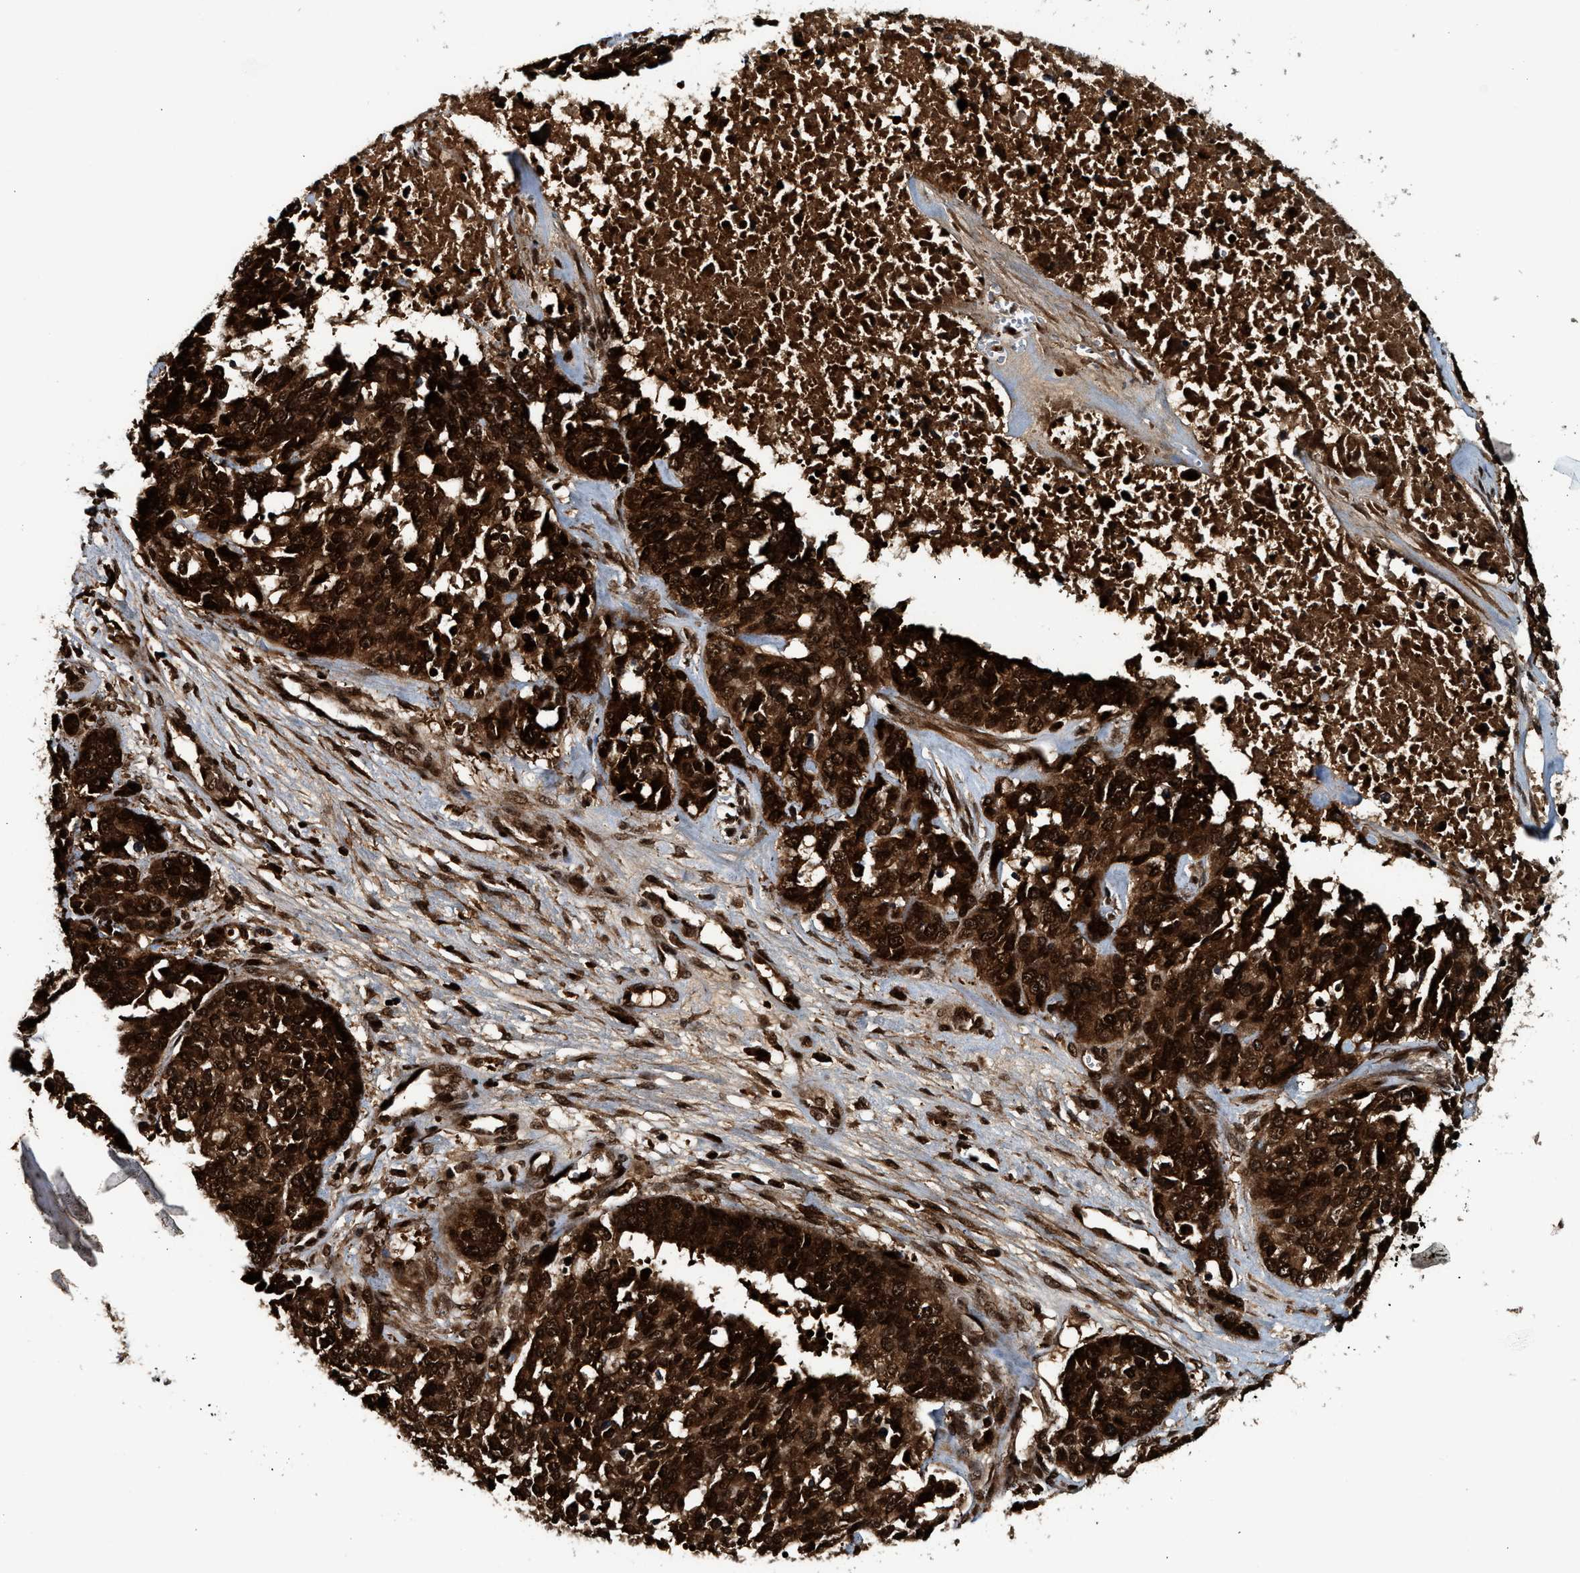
{"staining": {"intensity": "strong", "quantity": ">75%", "location": "cytoplasmic/membranous,nuclear"}, "tissue": "ovarian cancer", "cell_type": "Tumor cells", "image_type": "cancer", "snomed": [{"axis": "morphology", "description": "Cystadenocarcinoma, serous, NOS"}, {"axis": "topography", "description": "Ovary"}], "caption": "Ovarian cancer (serous cystadenocarcinoma) stained for a protein reveals strong cytoplasmic/membranous and nuclear positivity in tumor cells.", "gene": "MDM2", "patient": {"sex": "female", "age": 44}}